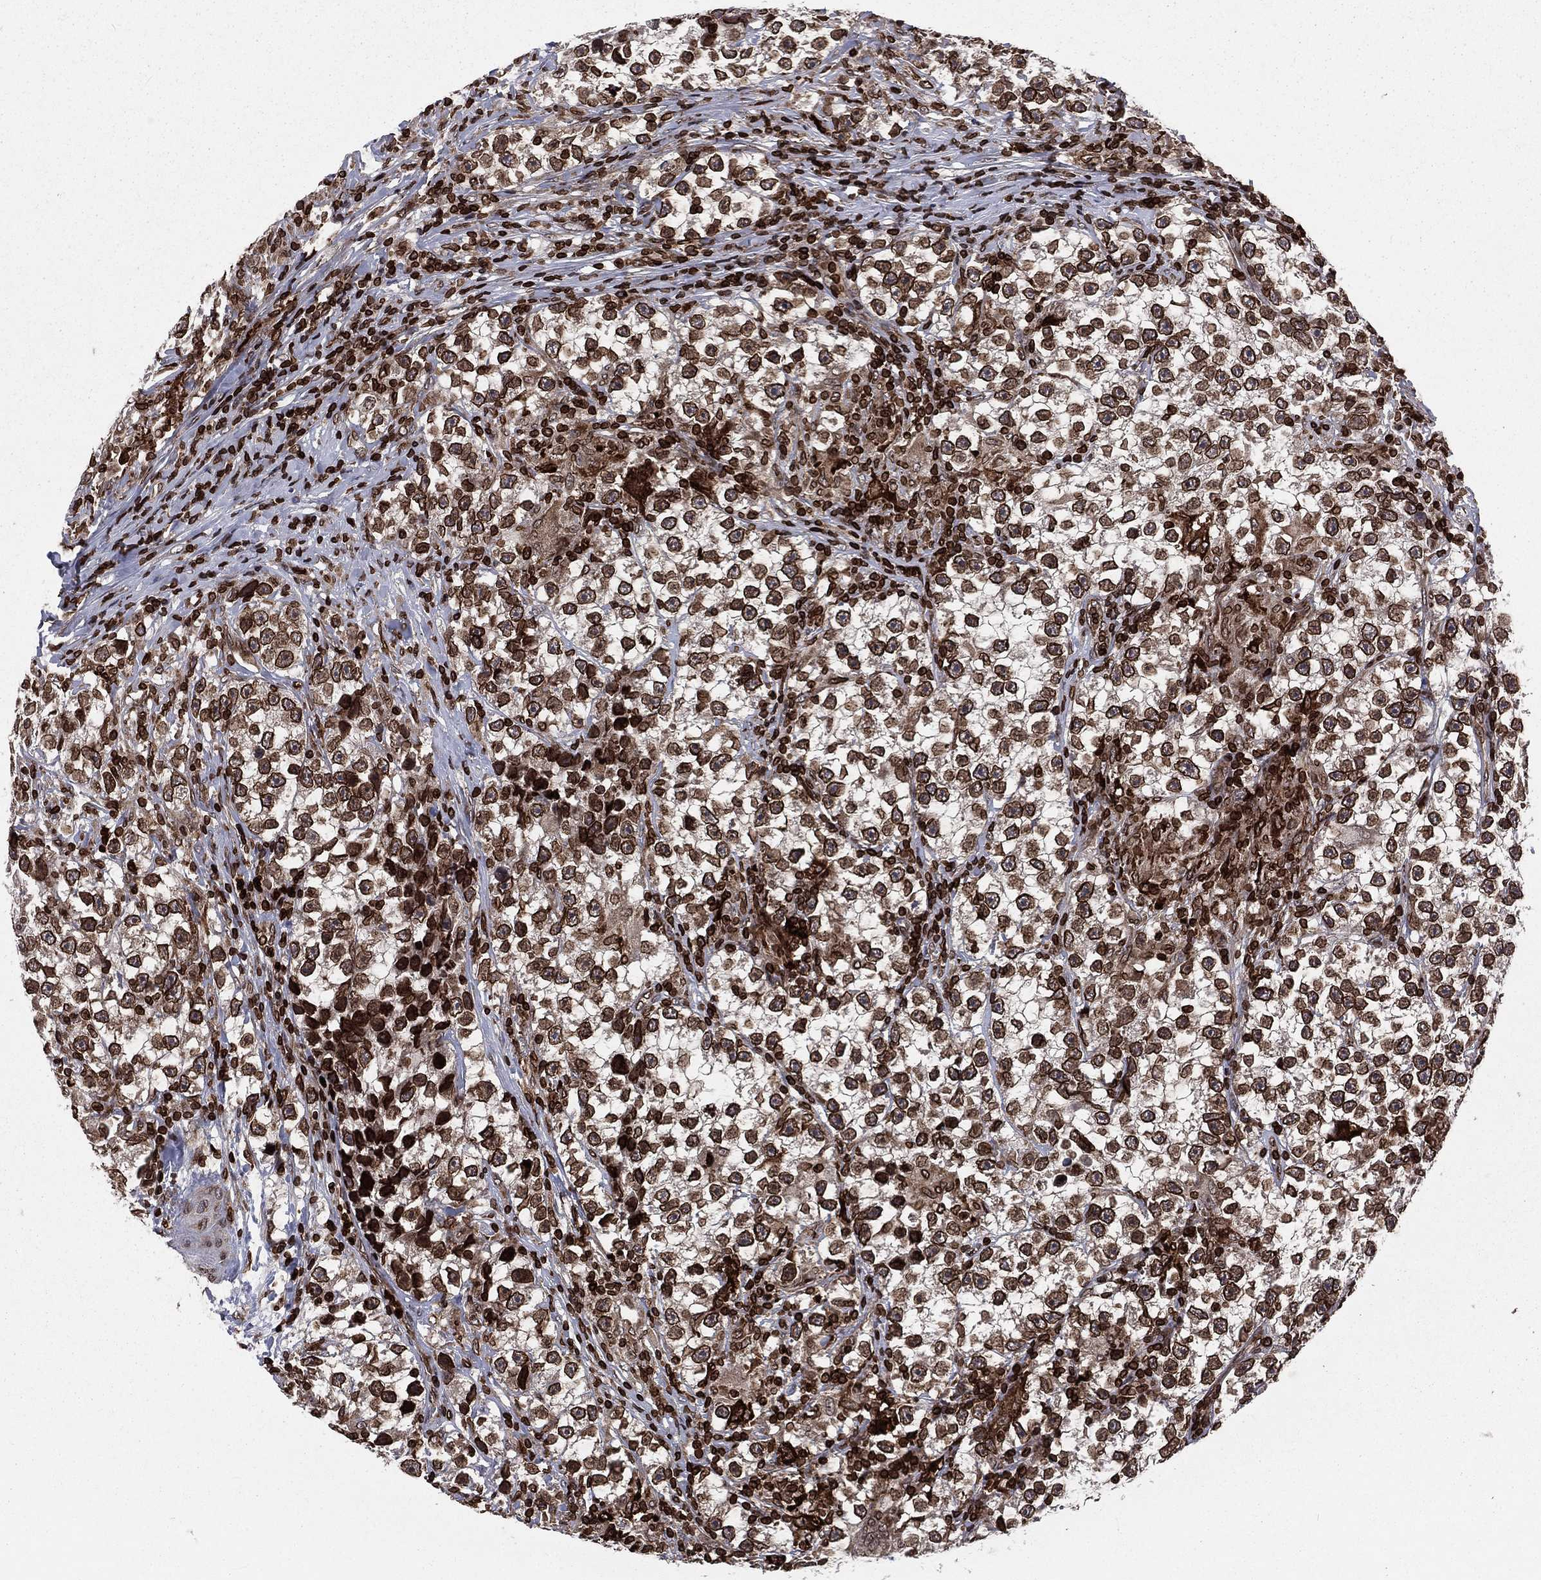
{"staining": {"intensity": "strong", "quantity": ">75%", "location": "cytoplasmic/membranous,nuclear"}, "tissue": "testis cancer", "cell_type": "Tumor cells", "image_type": "cancer", "snomed": [{"axis": "morphology", "description": "Seminoma, NOS"}, {"axis": "topography", "description": "Testis"}], "caption": "Brown immunohistochemical staining in human testis seminoma shows strong cytoplasmic/membranous and nuclear staining in approximately >75% of tumor cells.", "gene": "LBR", "patient": {"sex": "male", "age": 46}}